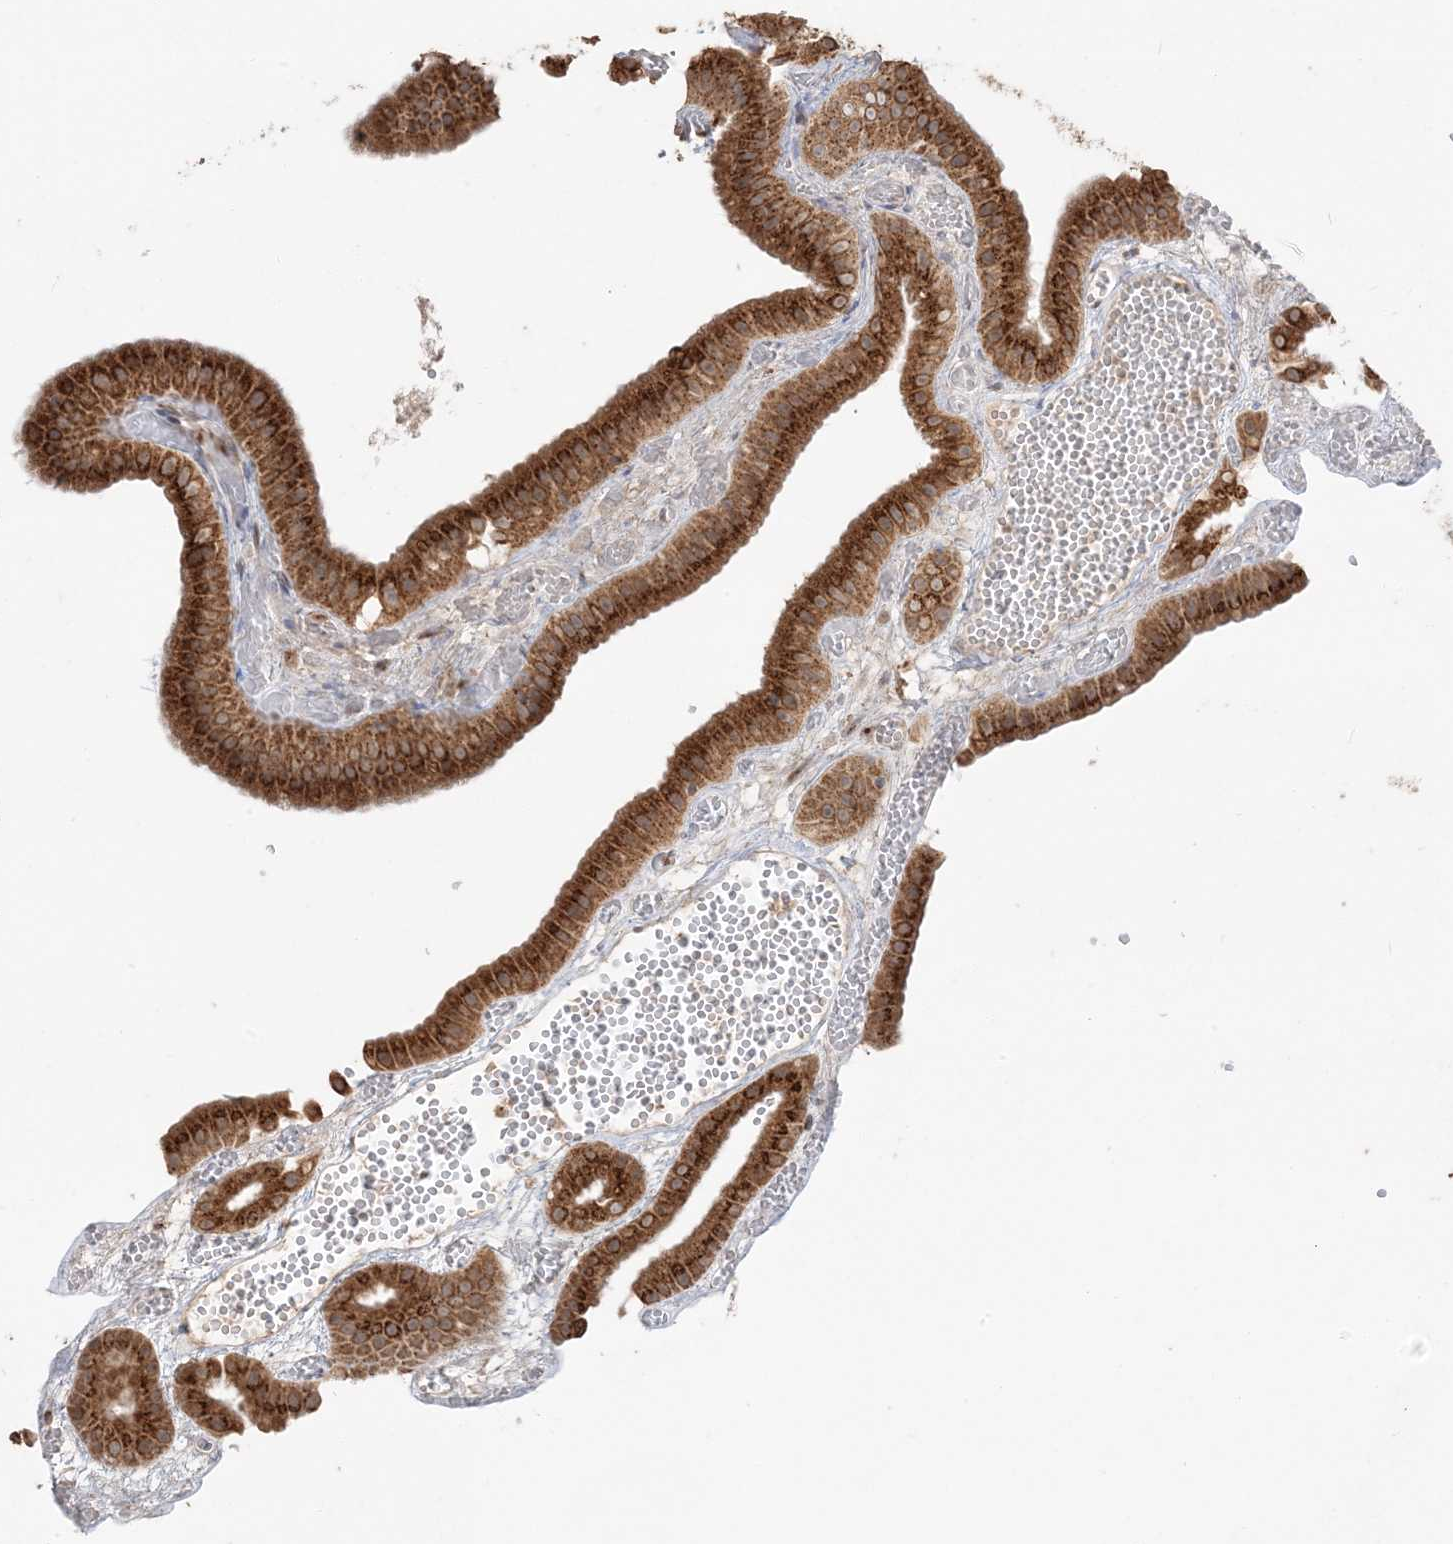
{"staining": {"intensity": "strong", "quantity": ">75%", "location": "cytoplasmic/membranous"}, "tissue": "gallbladder", "cell_type": "Glandular cells", "image_type": "normal", "snomed": [{"axis": "morphology", "description": "Normal tissue, NOS"}, {"axis": "topography", "description": "Gallbladder"}], "caption": "Protein expression analysis of benign gallbladder shows strong cytoplasmic/membranous positivity in approximately >75% of glandular cells. (Brightfield microscopy of DAB IHC at high magnification).", "gene": "RER1", "patient": {"sex": "female", "age": 64}}